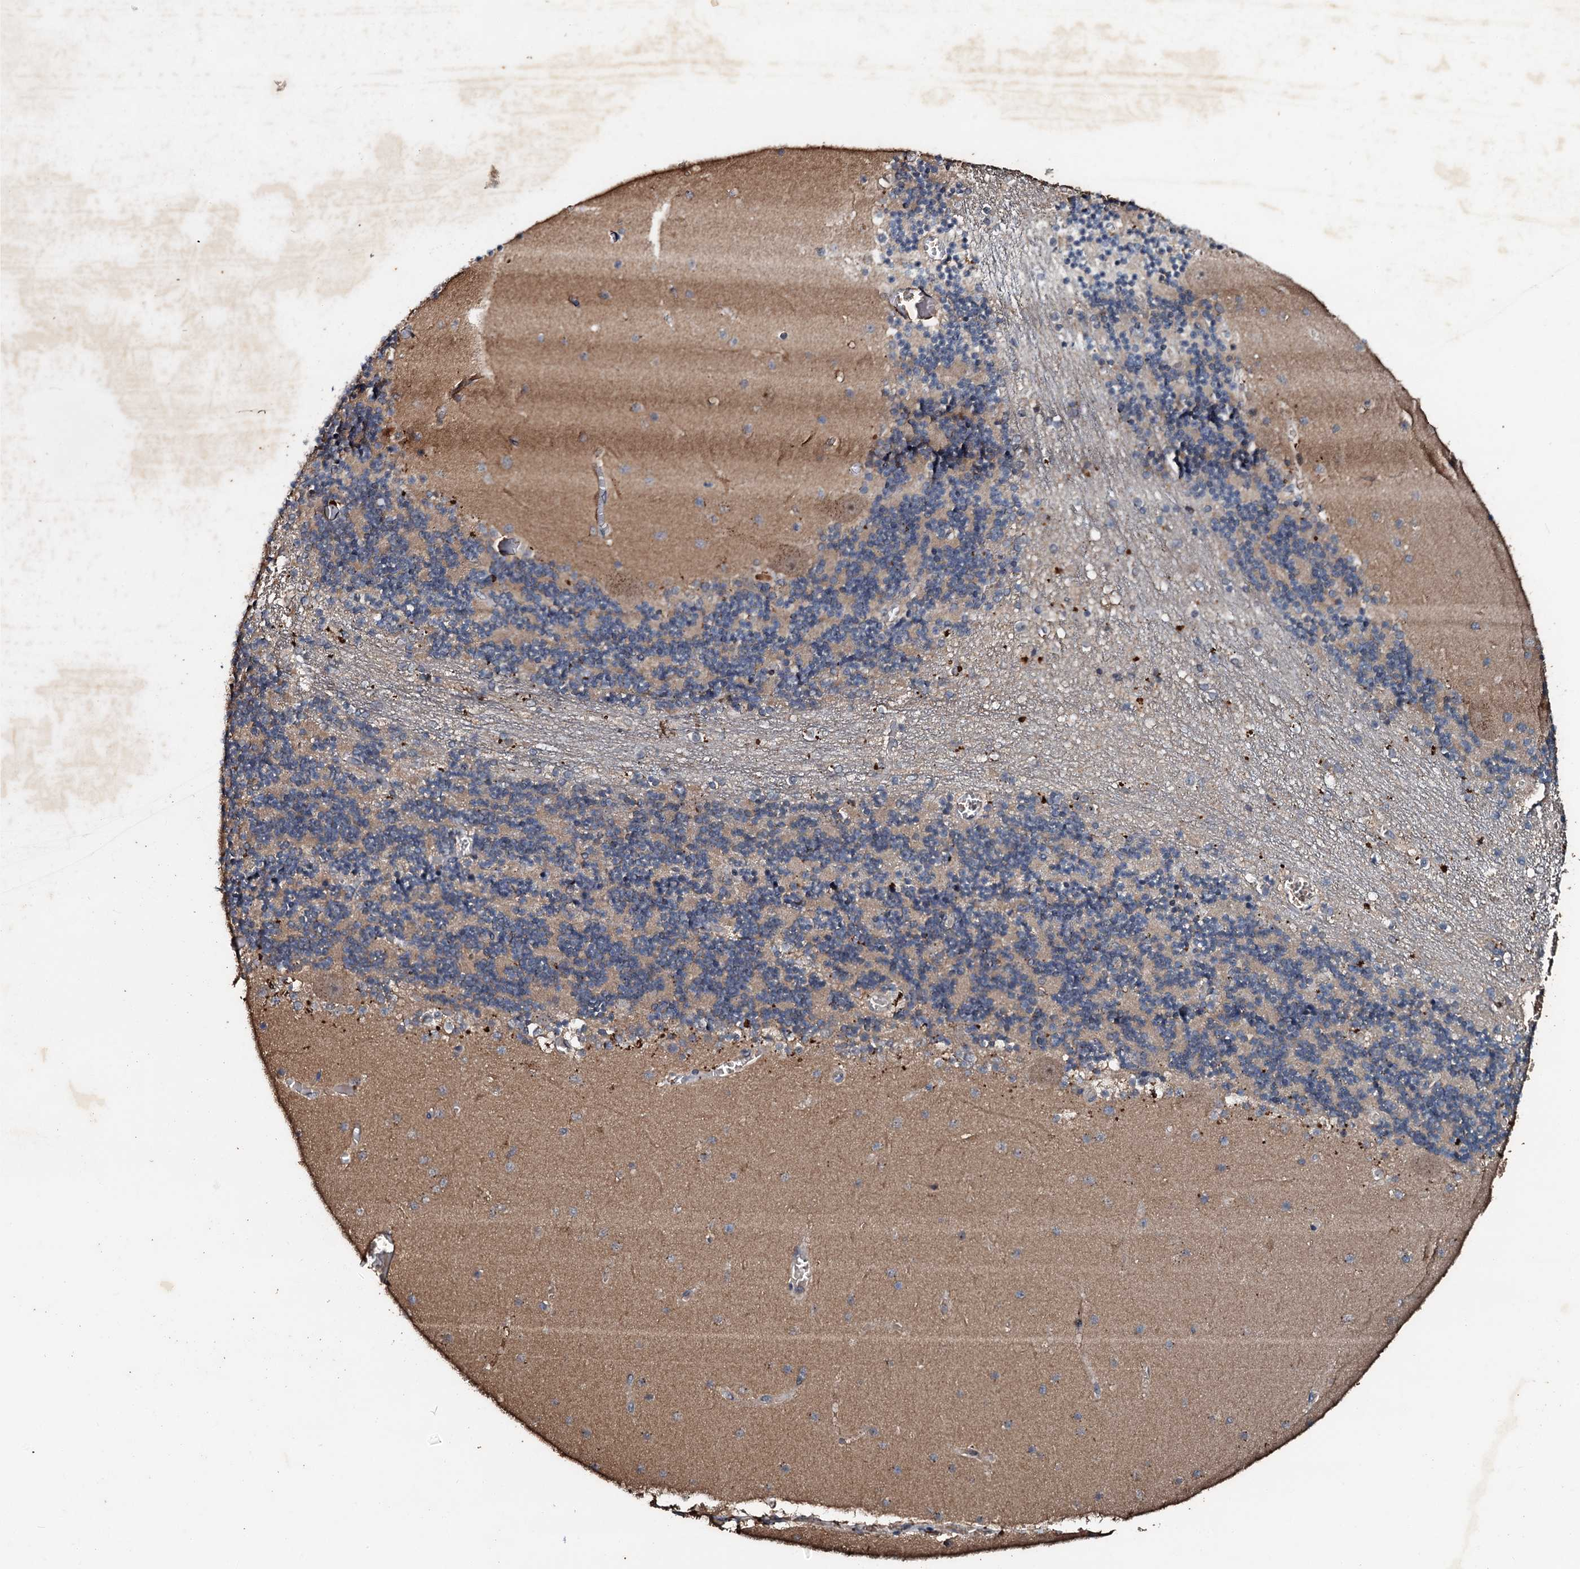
{"staining": {"intensity": "negative", "quantity": "none", "location": "none"}, "tissue": "cerebellum", "cell_type": "Cells in granular layer", "image_type": "normal", "snomed": [{"axis": "morphology", "description": "Normal tissue, NOS"}, {"axis": "topography", "description": "Cerebellum"}], "caption": "The micrograph reveals no significant positivity in cells in granular layer of cerebellum.", "gene": "ADAMTS10", "patient": {"sex": "female", "age": 28}}